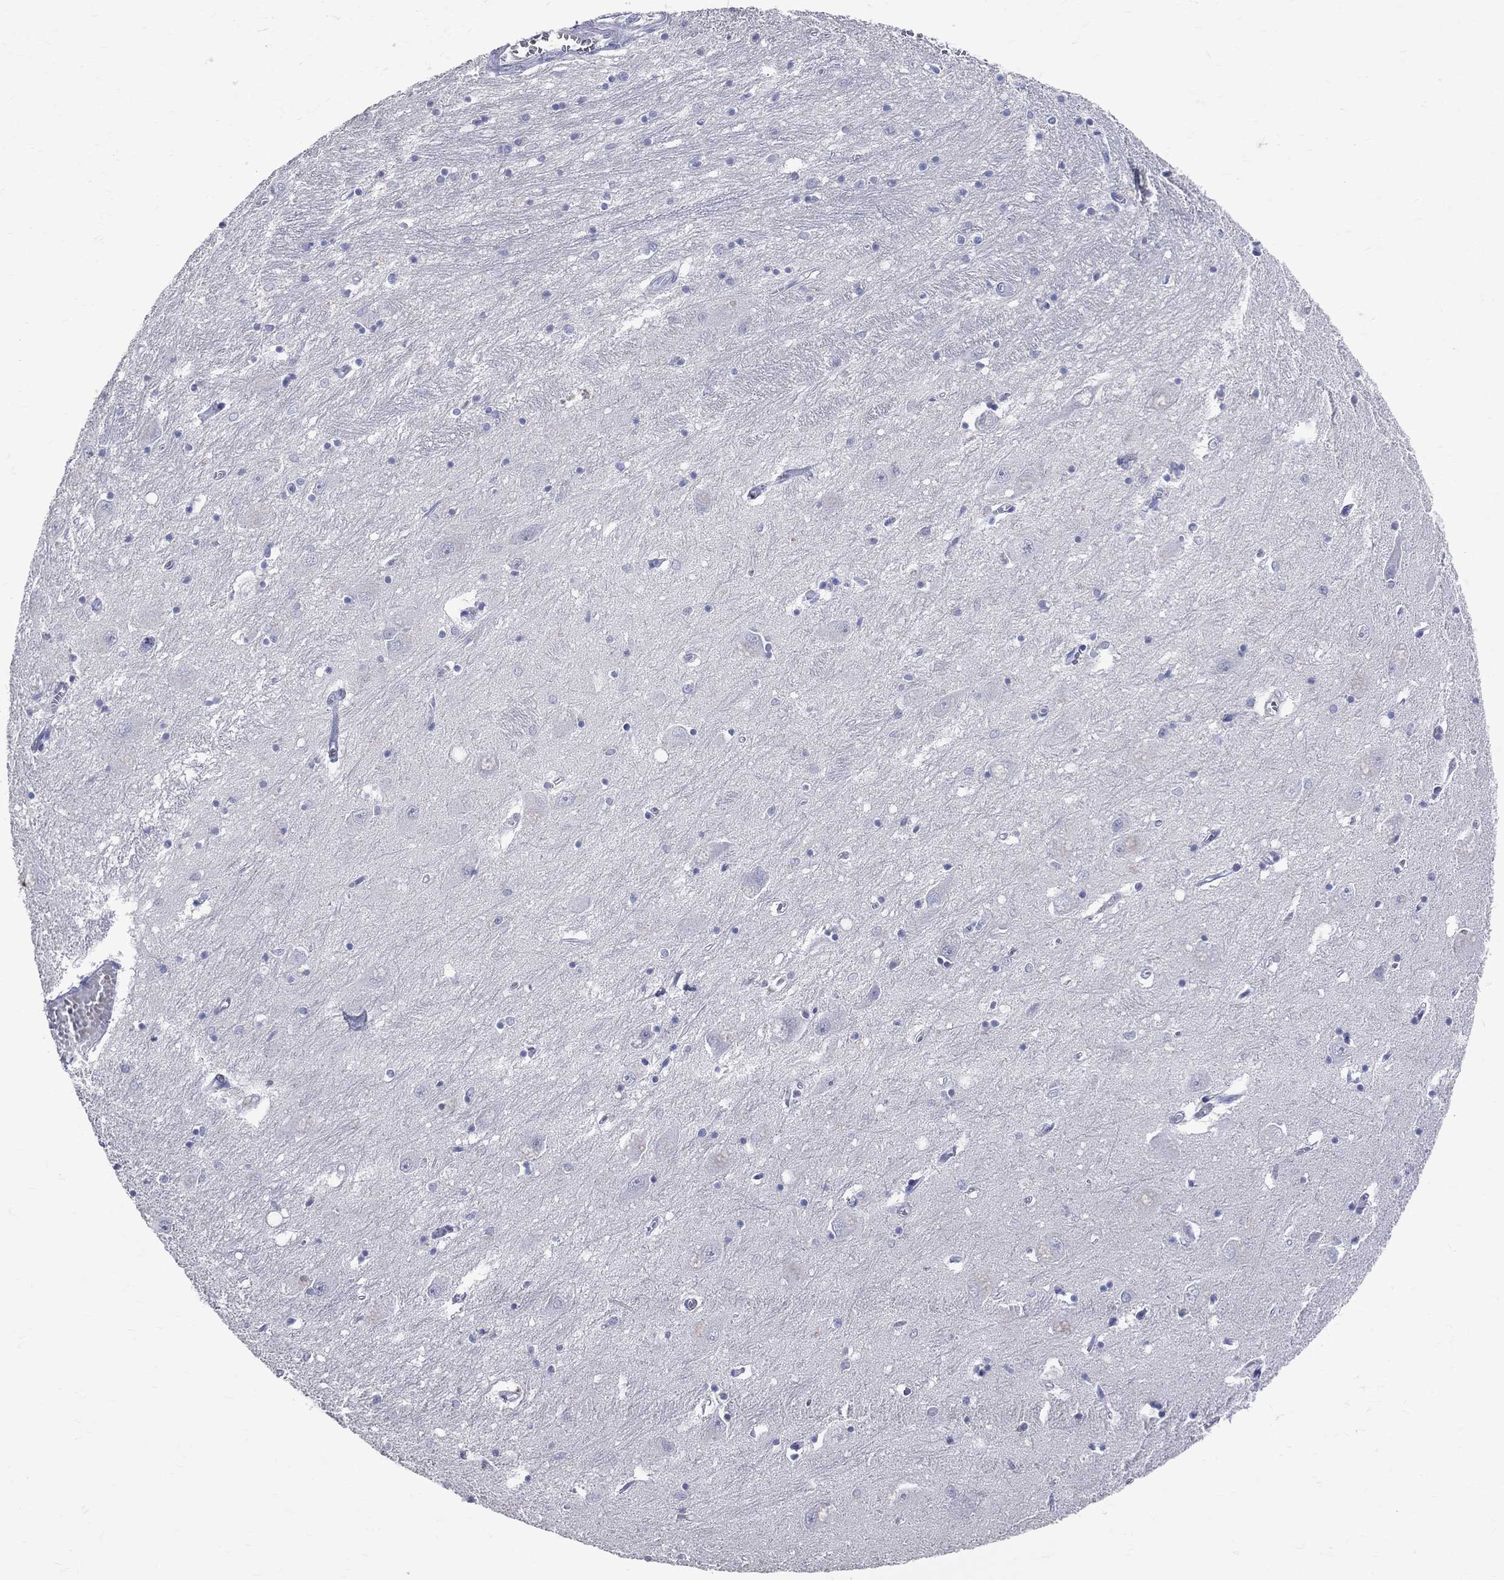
{"staining": {"intensity": "negative", "quantity": "none", "location": "none"}, "tissue": "caudate", "cell_type": "Glial cells", "image_type": "normal", "snomed": [{"axis": "morphology", "description": "Normal tissue, NOS"}, {"axis": "topography", "description": "Lateral ventricle wall"}], "caption": "Immunohistochemistry (IHC) of benign caudate demonstrates no positivity in glial cells. (Stains: DAB (3,3'-diaminobenzidine) immunohistochemistry (IHC) with hematoxylin counter stain, Microscopy: brightfield microscopy at high magnification).", "gene": "LAT", "patient": {"sex": "male", "age": 54}}